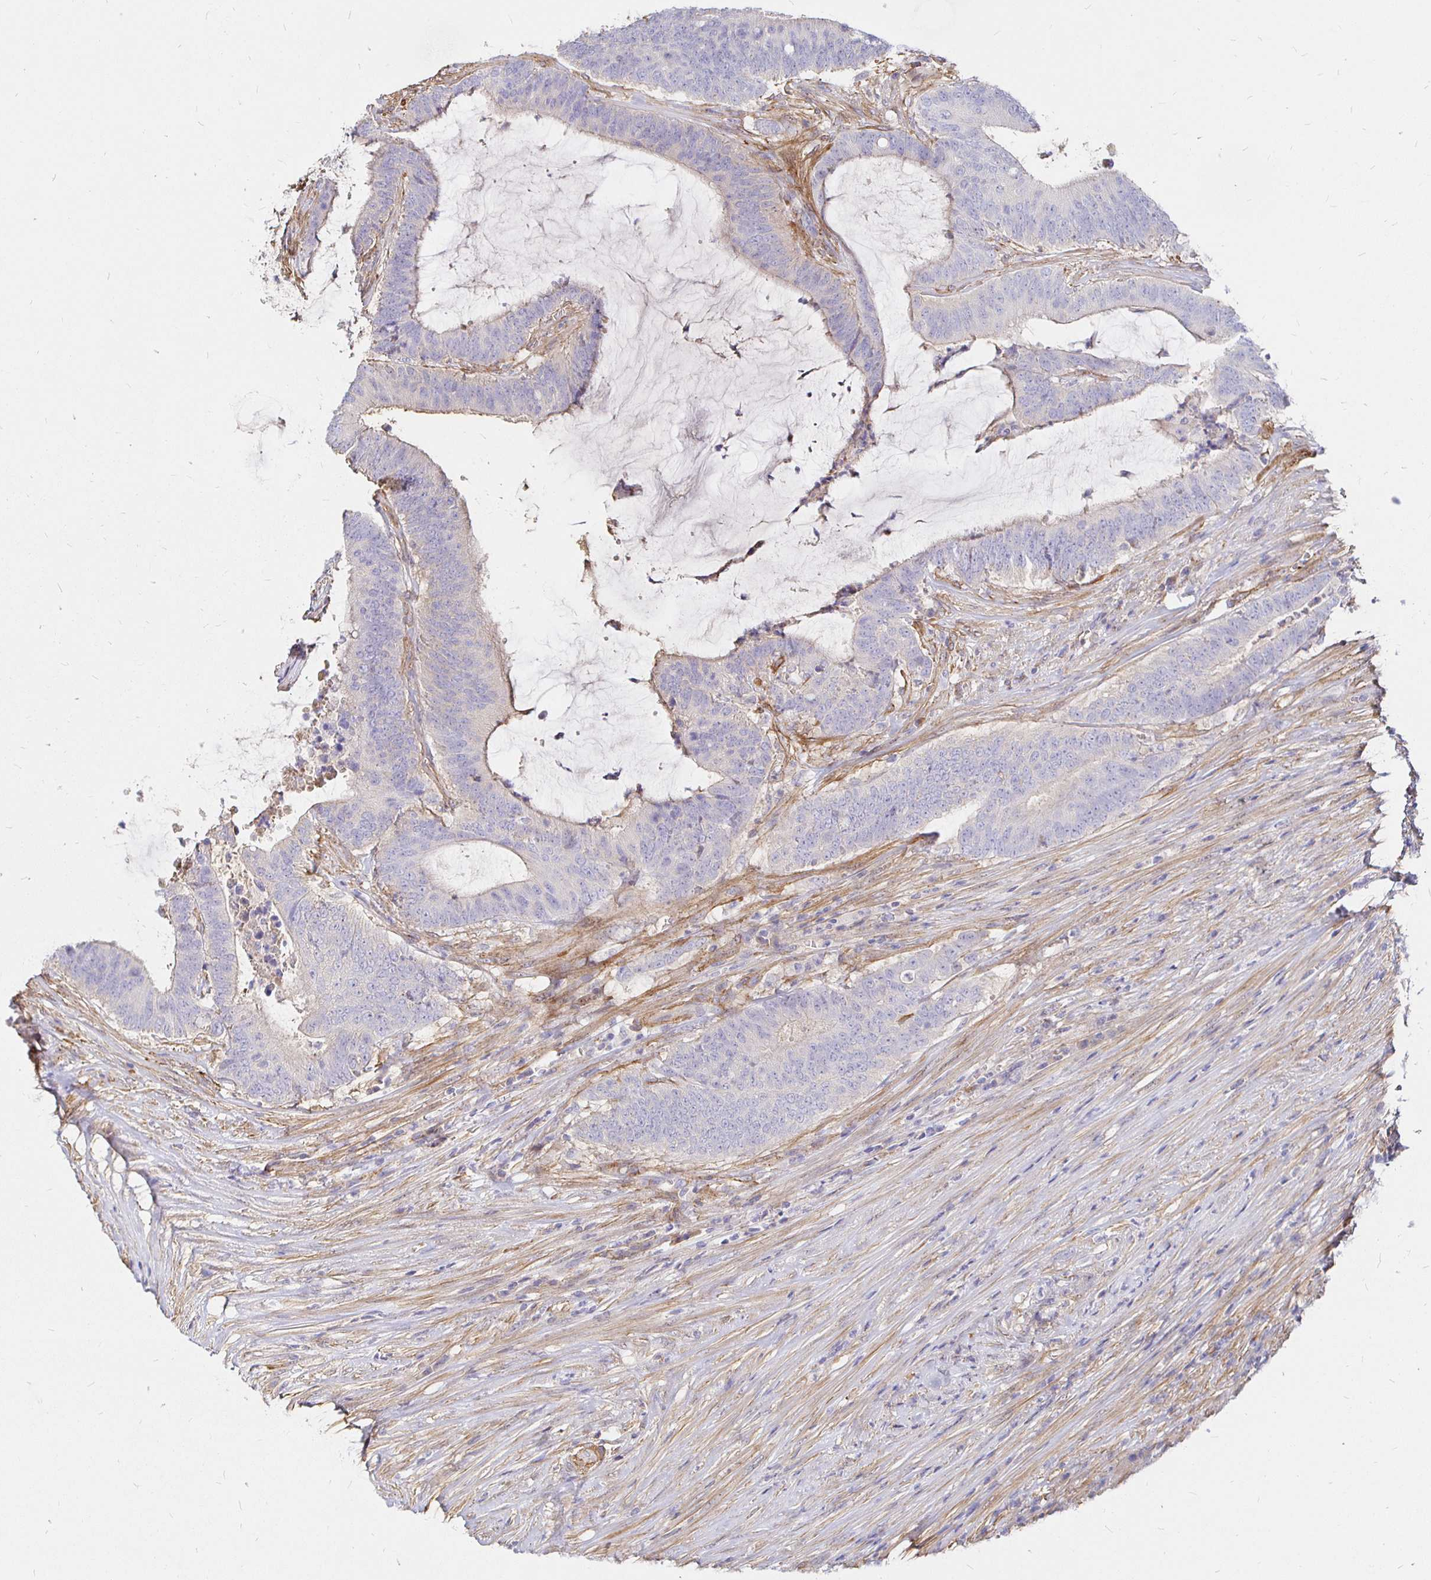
{"staining": {"intensity": "negative", "quantity": "none", "location": "none"}, "tissue": "colorectal cancer", "cell_type": "Tumor cells", "image_type": "cancer", "snomed": [{"axis": "morphology", "description": "Adenocarcinoma, NOS"}, {"axis": "topography", "description": "Colon"}], "caption": "A high-resolution photomicrograph shows immunohistochemistry staining of colorectal cancer, which demonstrates no significant expression in tumor cells.", "gene": "PALM2AKAP2", "patient": {"sex": "female", "age": 43}}